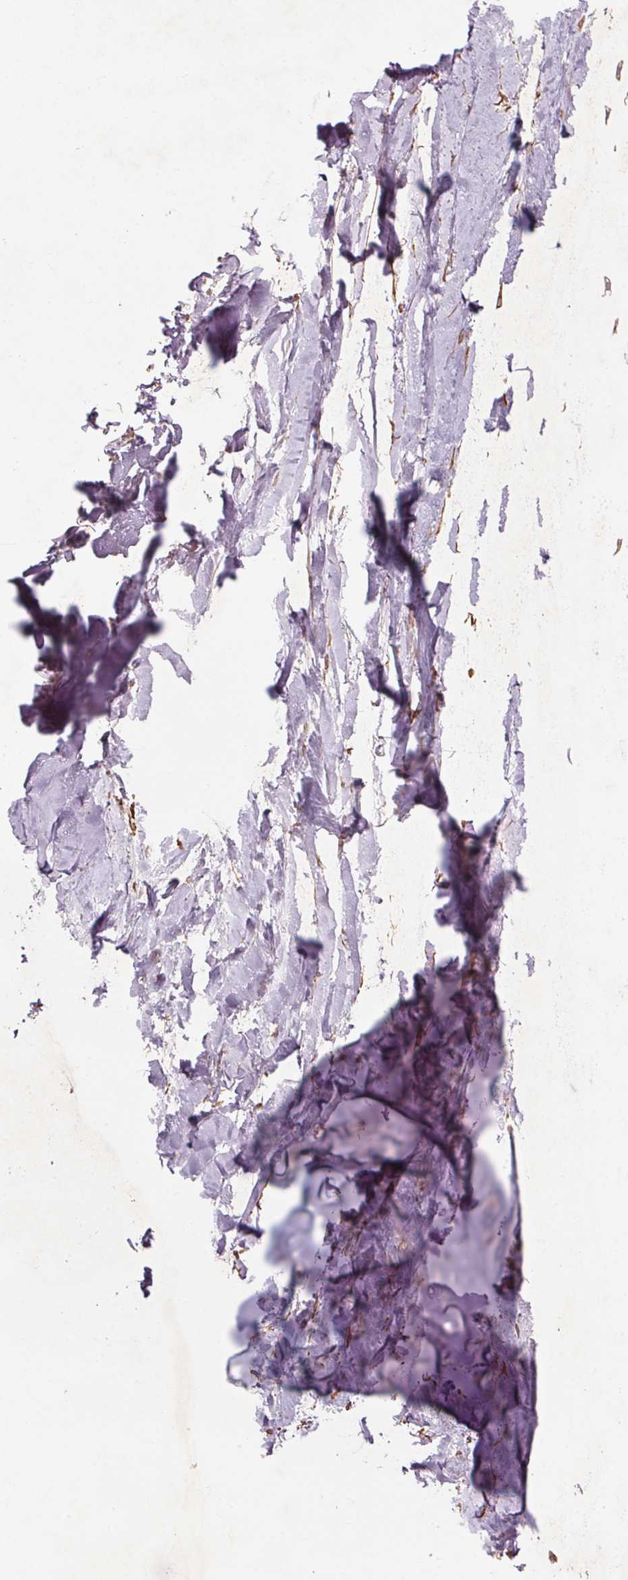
{"staining": {"intensity": "moderate", "quantity": "25%-75%", "location": "cytoplasmic/membranous"}, "tissue": "adipose tissue", "cell_type": "Adipocytes", "image_type": "normal", "snomed": [{"axis": "morphology", "description": "Normal tissue, NOS"}, {"axis": "topography", "description": "Cartilage tissue"}, {"axis": "topography", "description": "Bronchus"}], "caption": "Immunohistochemistry (IHC) histopathology image of normal adipose tissue stained for a protein (brown), which shows medium levels of moderate cytoplasmic/membranous expression in approximately 25%-75% of adipocytes.", "gene": "CCSER1", "patient": {"sex": "female", "age": 79}}